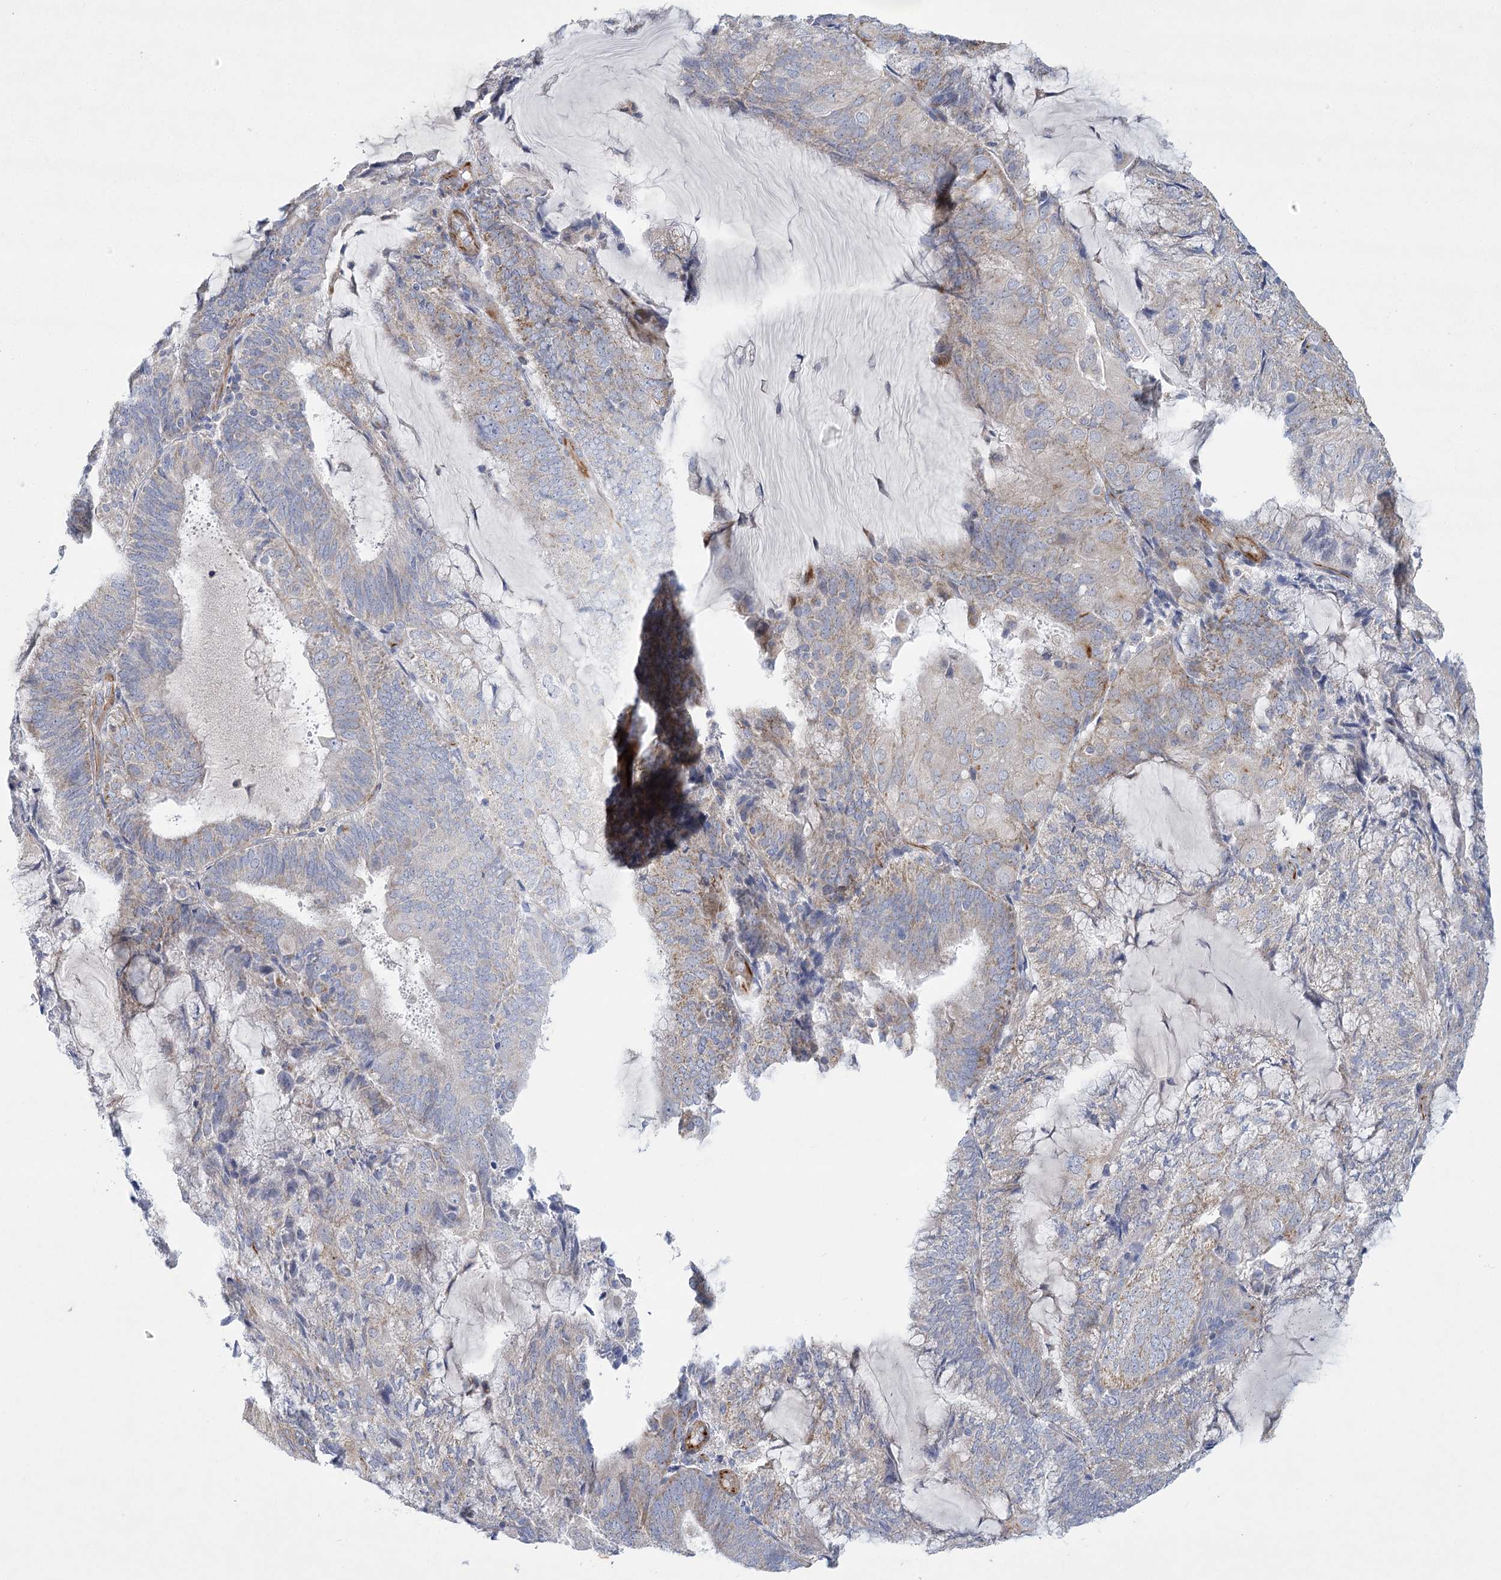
{"staining": {"intensity": "weak", "quantity": "25%-75%", "location": "cytoplasmic/membranous"}, "tissue": "endometrial cancer", "cell_type": "Tumor cells", "image_type": "cancer", "snomed": [{"axis": "morphology", "description": "Adenocarcinoma, NOS"}, {"axis": "topography", "description": "Endometrium"}], "caption": "IHC of adenocarcinoma (endometrial) displays low levels of weak cytoplasmic/membranous staining in about 25%-75% of tumor cells.", "gene": "DHTKD1", "patient": {"sex": "female", "age": 81}}